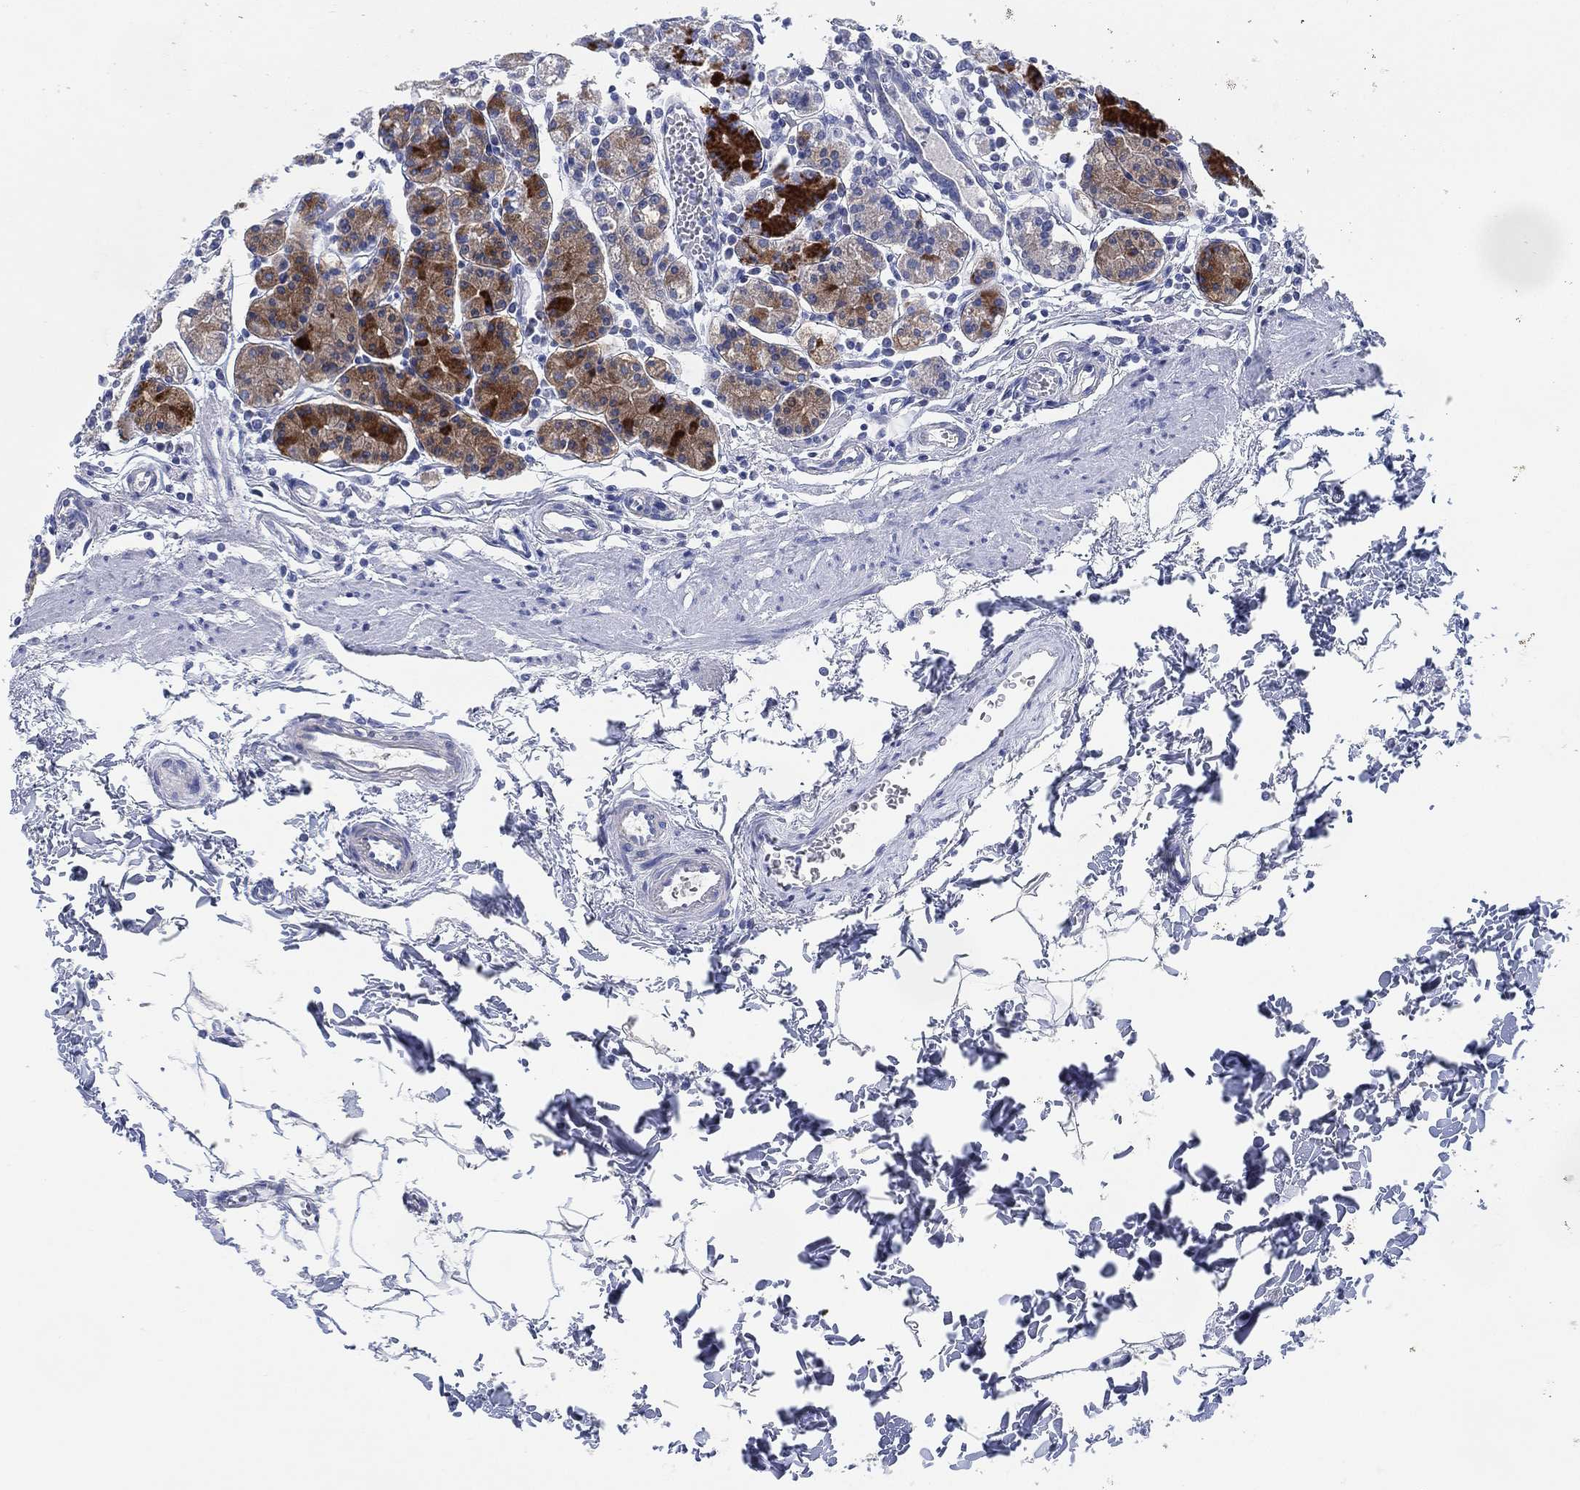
{"staining": {"intensity": "strong", "quantity": "<25%", "location": "cytoplasmic/membranous"}, "tissue": "stomach", "cell_type": "Glandular cells", "image_type": "normal", "snomed": [{"axis": "morphology", "description": "Normal tissue, NOS"}, {"axis": "topography", "description": "Stomach, upper"}, {"axis": "topography", "description": "Stomach"}], "caption": "Brown immunohistochemical staining in benign human stomach demonstrates strong cytoplasmic/membranous expression in approximately <25% of glandular cells. (DAB (3,3'-diaminobenzidine) IHC with brightfield microscopy, high magnification).", "gene": "ADAD2", "patient": {"sex": "male", "age": 62}}